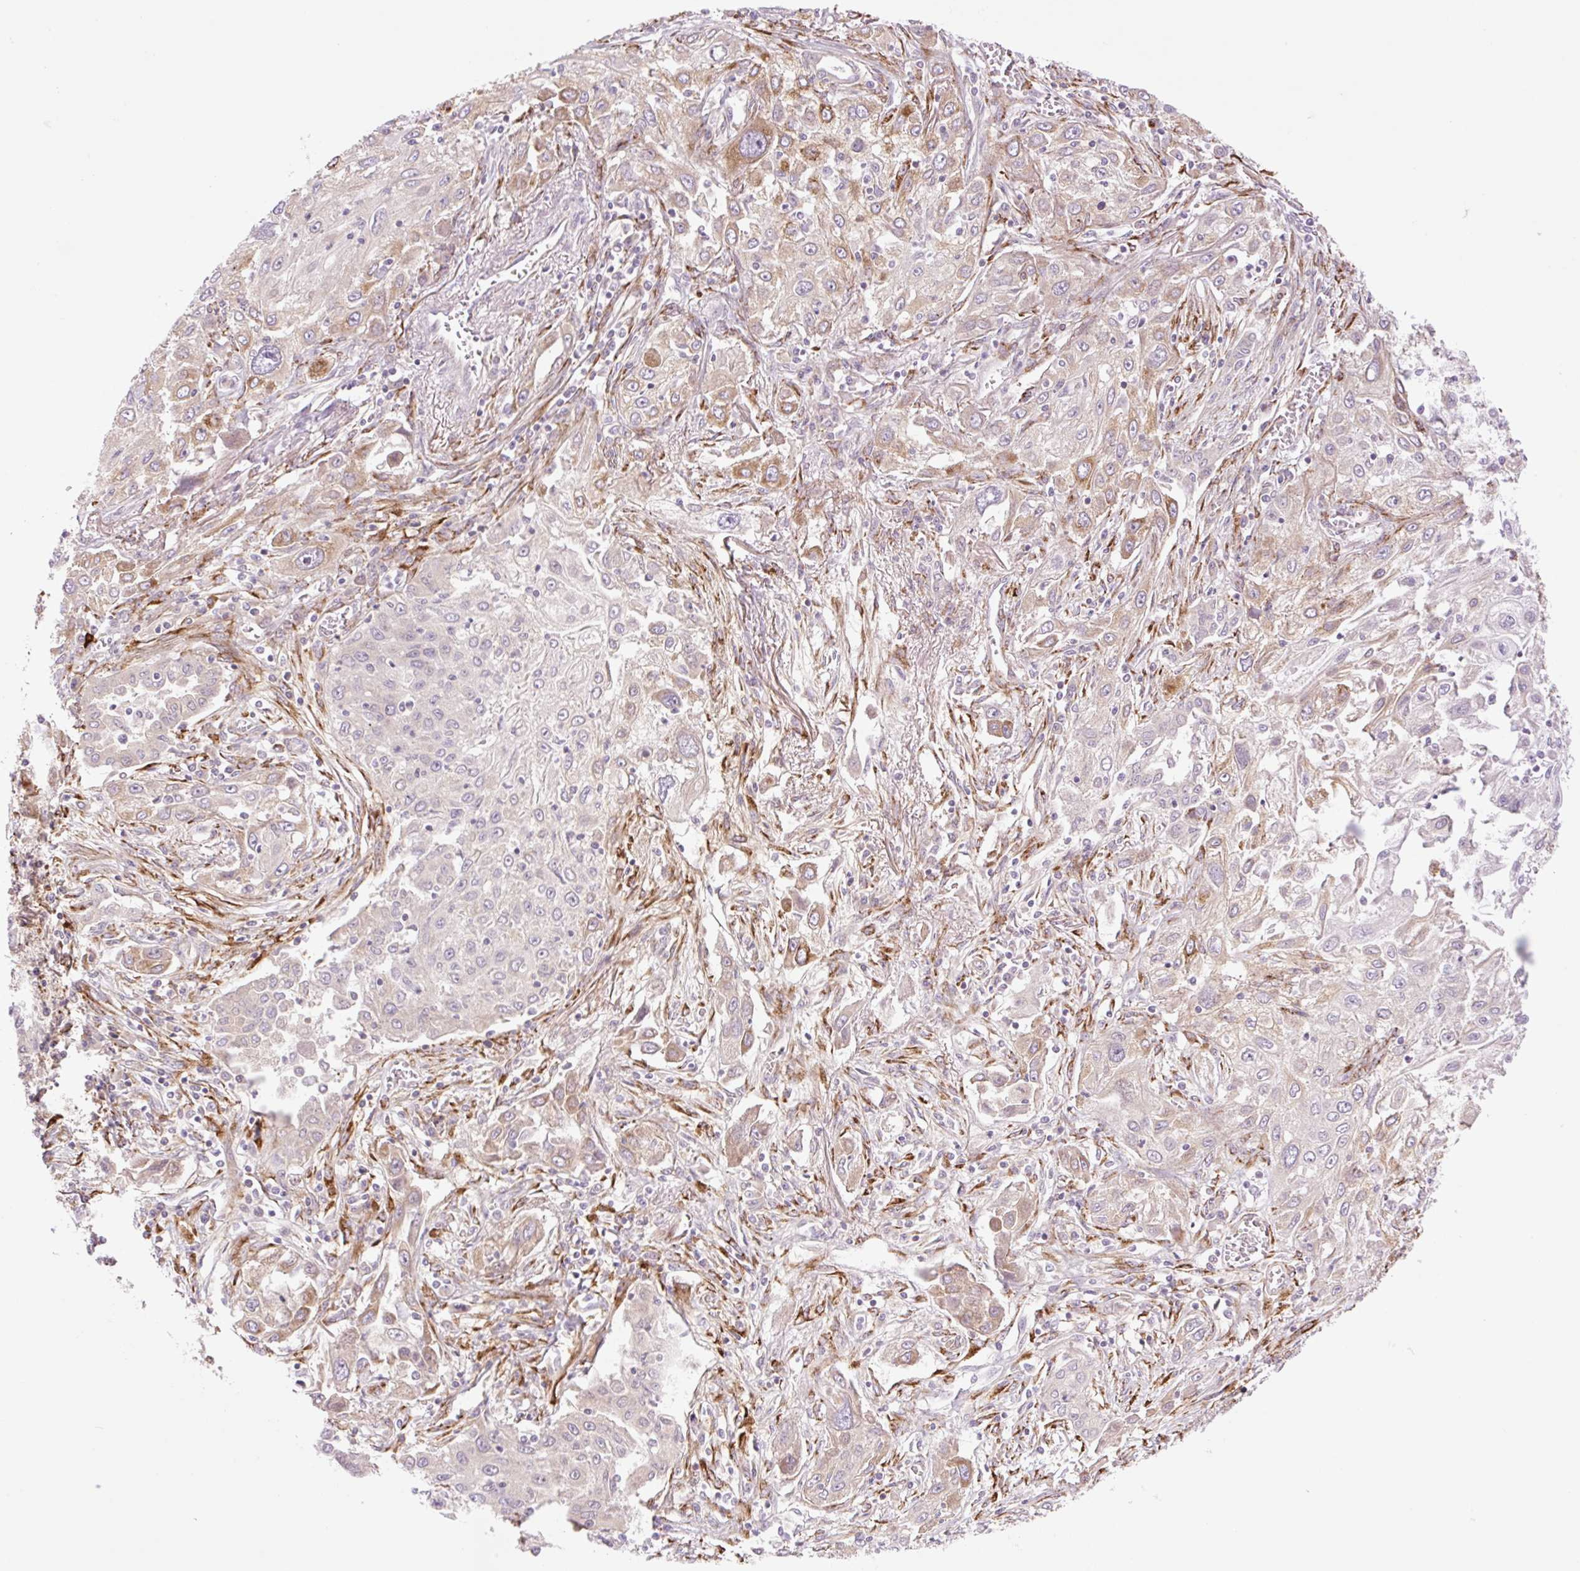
{"staining": {"intensity": "moderate", "quantity": "<25%", "location": "cytoplasmic/membranous"}, "tissue": "lung cancer", "cell_type": "Tumor cells", "image_type": "cancer", "snomed": [{"axis": "morphology", "description": "Squamous cell carcinoma, NOS"}, {"axis": "topography", "description": "Lung"}], "caption": "Lung squamous cell carcinoma stained for a protein demonstrates moderate cytoplasmic/membranous positivity in tumor cells.", "gene": "COL5A1", "patient": {"sex": "female", "age": 69}}